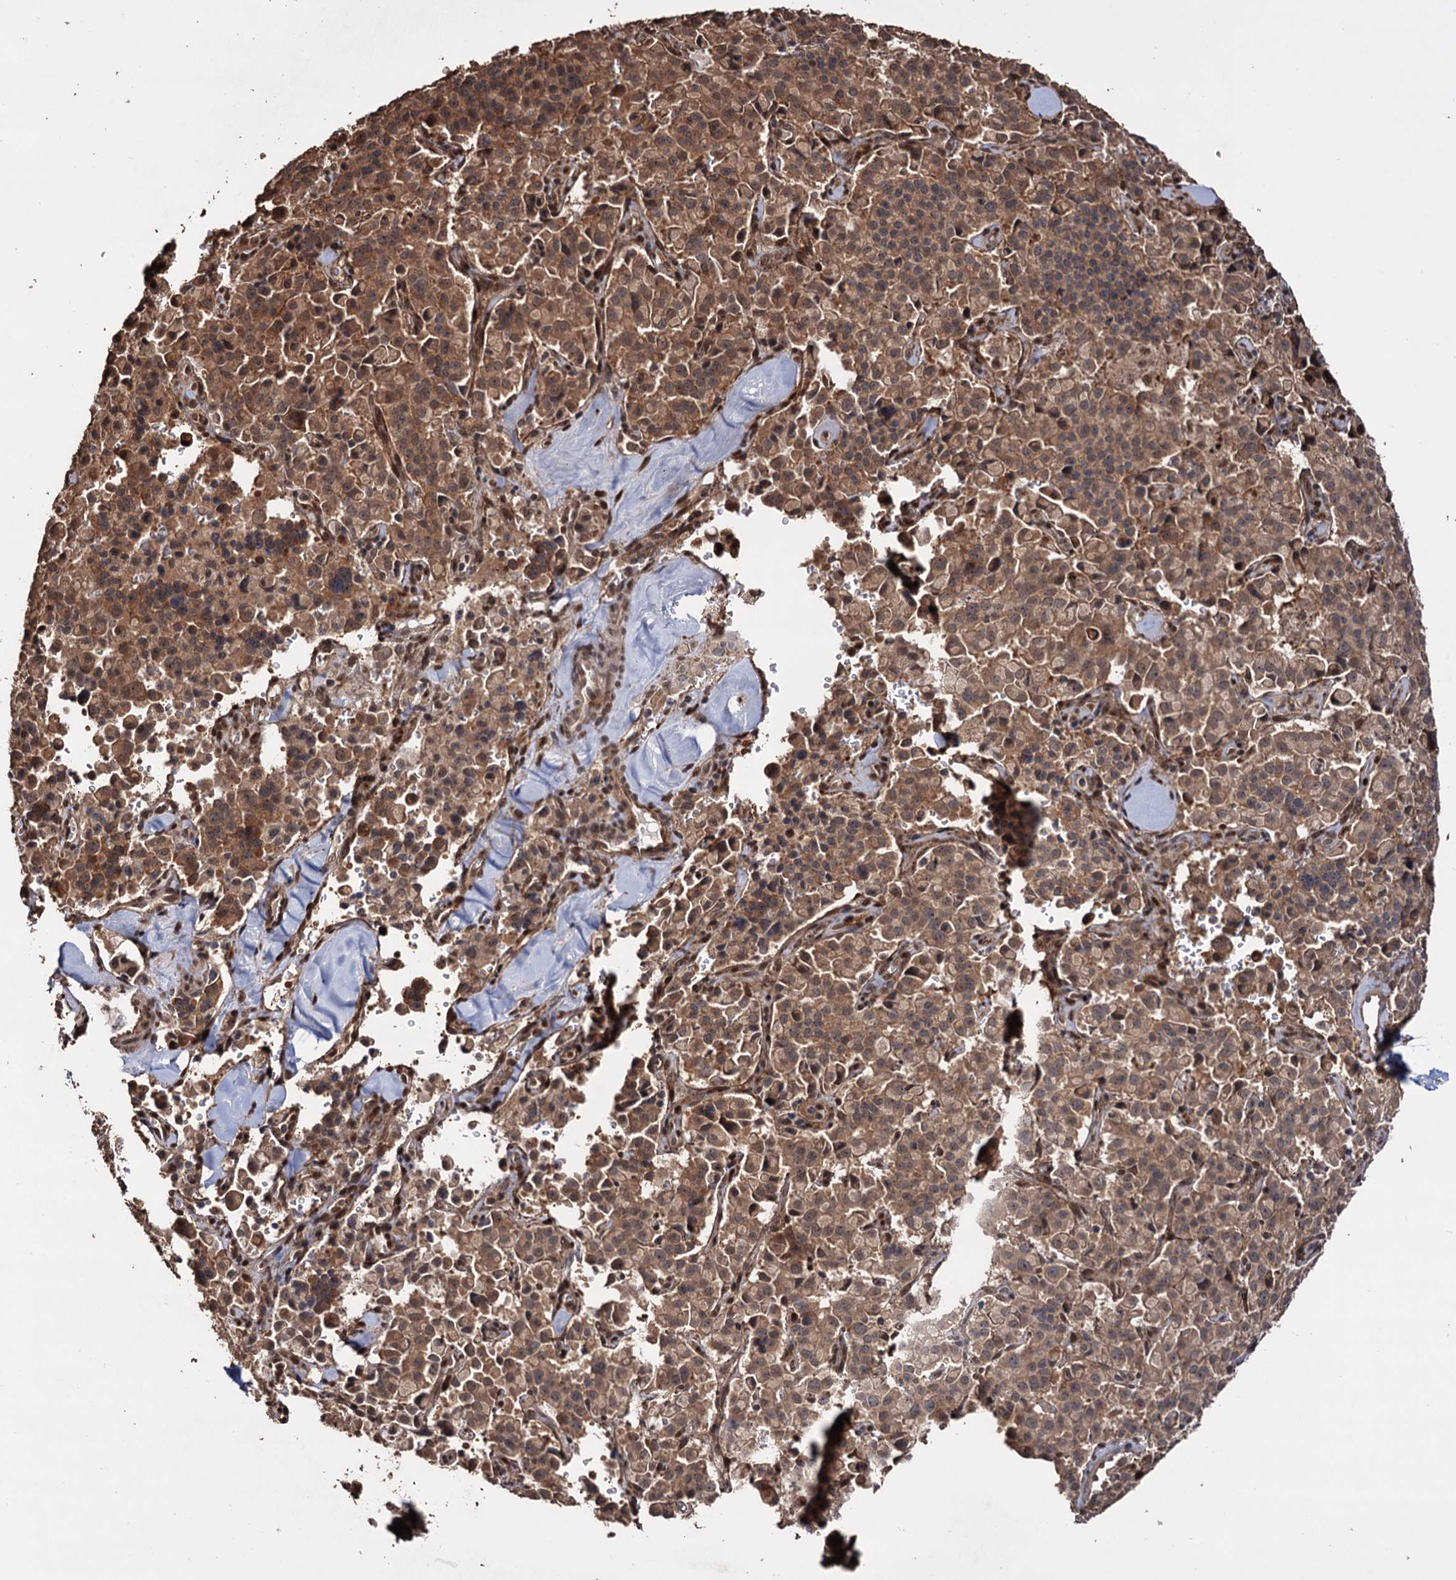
{"staining": {"intensity": "moderate", "quantity": ">75%", "location": "cytoplasmic/membranous,nuclear"}, "tissue": "pancreatic cancer", "cell_type": "Tumor cells", "image_type": "cancer", "snomed": [{"axis": "morphology", "description": "Adenocarcinoma, NOS"}, {"axis": "topography", "description": "Pancreas"}], "caption": "This photomicrograph exhibits immunohistochemistry staining of pancreatic cancer (adenocarcinoma), with medium moderate cytoplasmic/membranous and nuclear staining in approximately >75% of tumor cells.", "gene": "PIGB", "patient": {"sex": "male", "age": 65}}